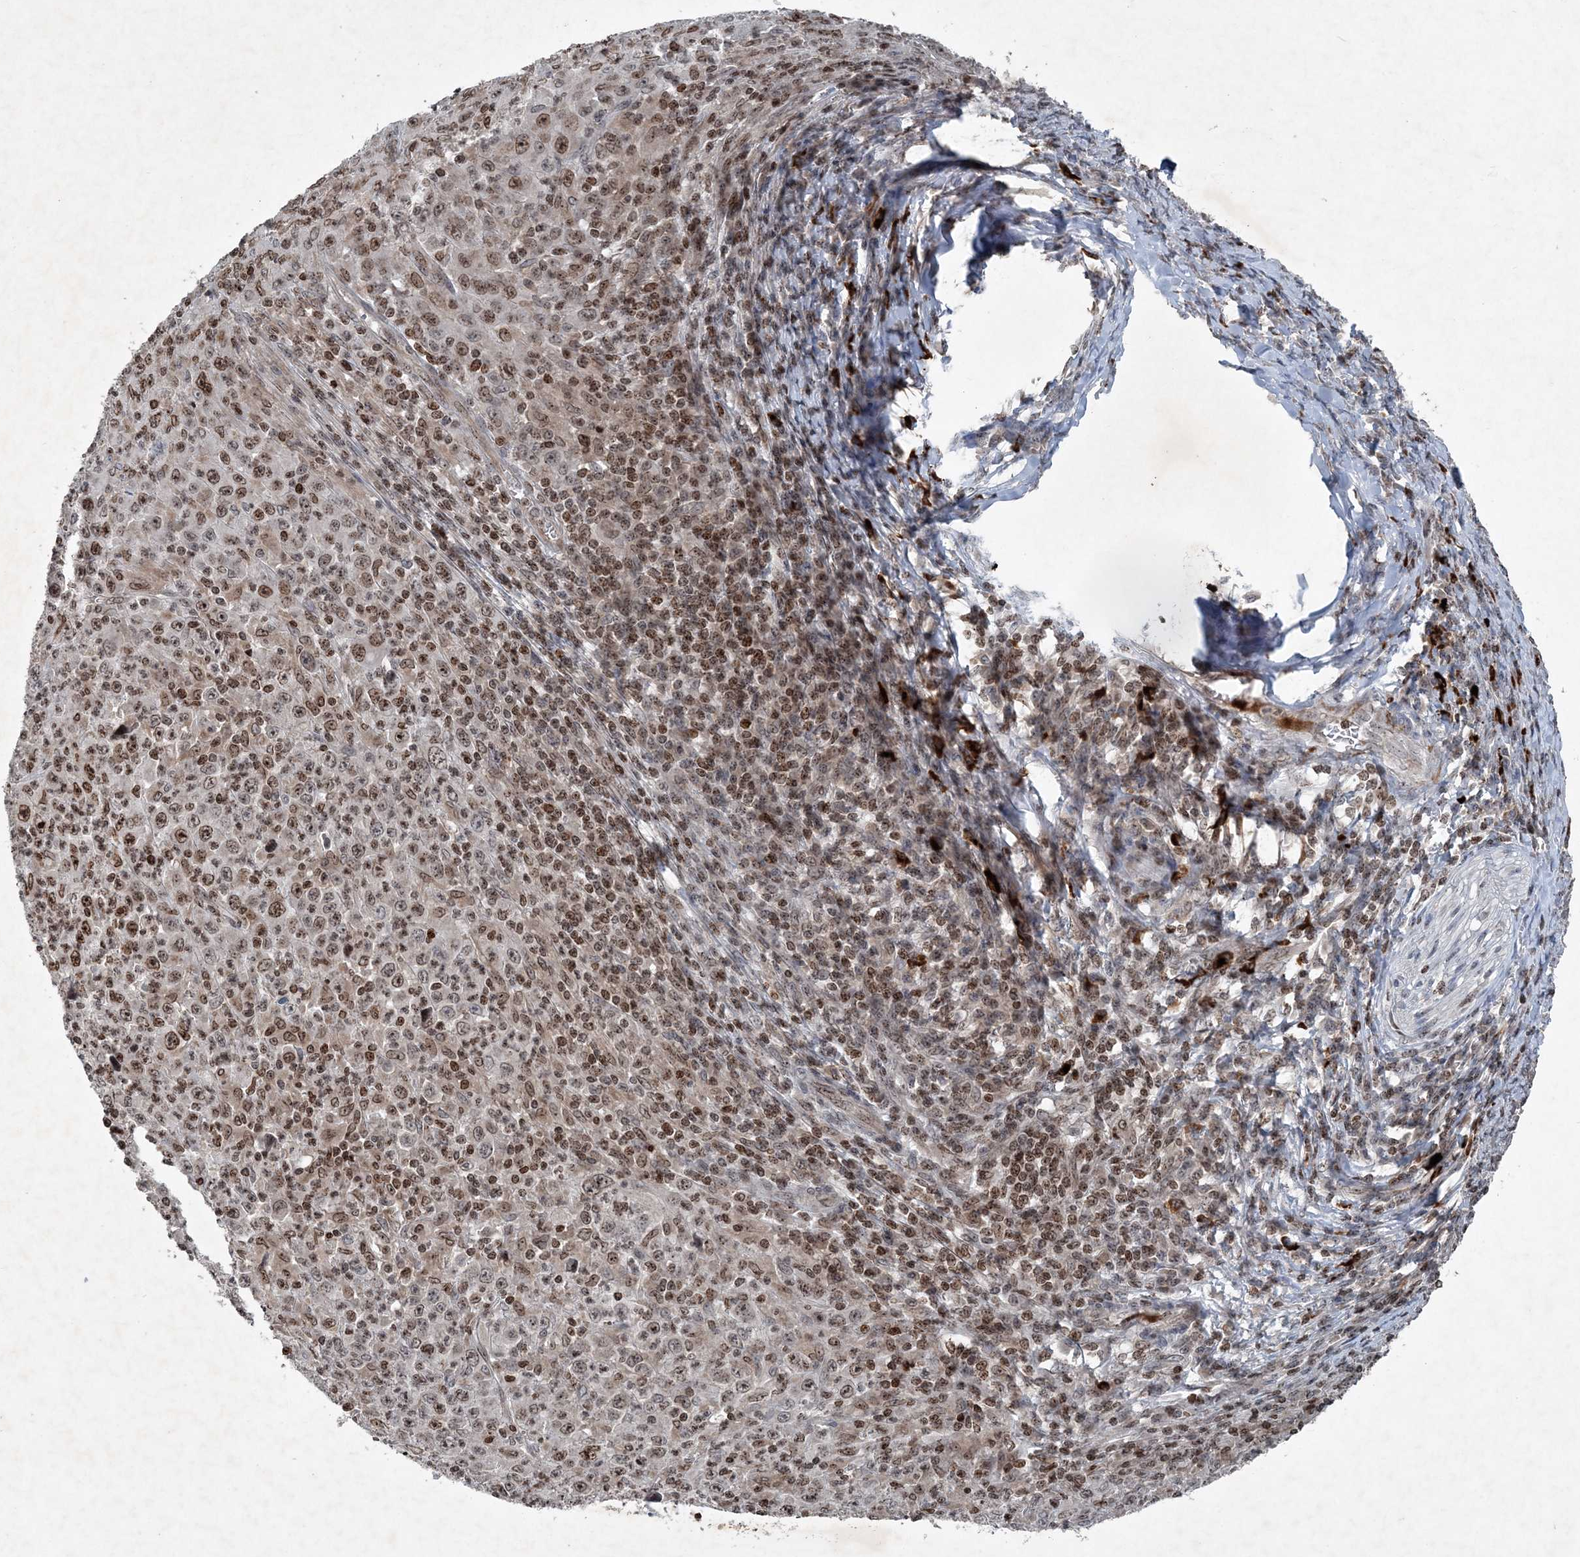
{"staining": {"intensity": "moderate", "quantity": ">75%", "location": "nuclear"}, "tissue": "melanoma", "cell_type": "Tumor cells", "image_type": "cancer", "snomed": [{"axis": "morphology", "description": "Malignant melanoma, Metastatic site"}, {"axis": "topography", "description": "Skin"}], "caption": "High-magnification brightfield microscopy of malignant melanoma (metastatic site) stained with DAB (3,3'-diaminobenzidine) (brown) and counterstained with hematoxylin (blue). tumor cells exhibit moderate nuclear positivity is seen in about>75% of cells.", "gene": "QTRT2", "patient": {"sex": "female", "age": 56}}